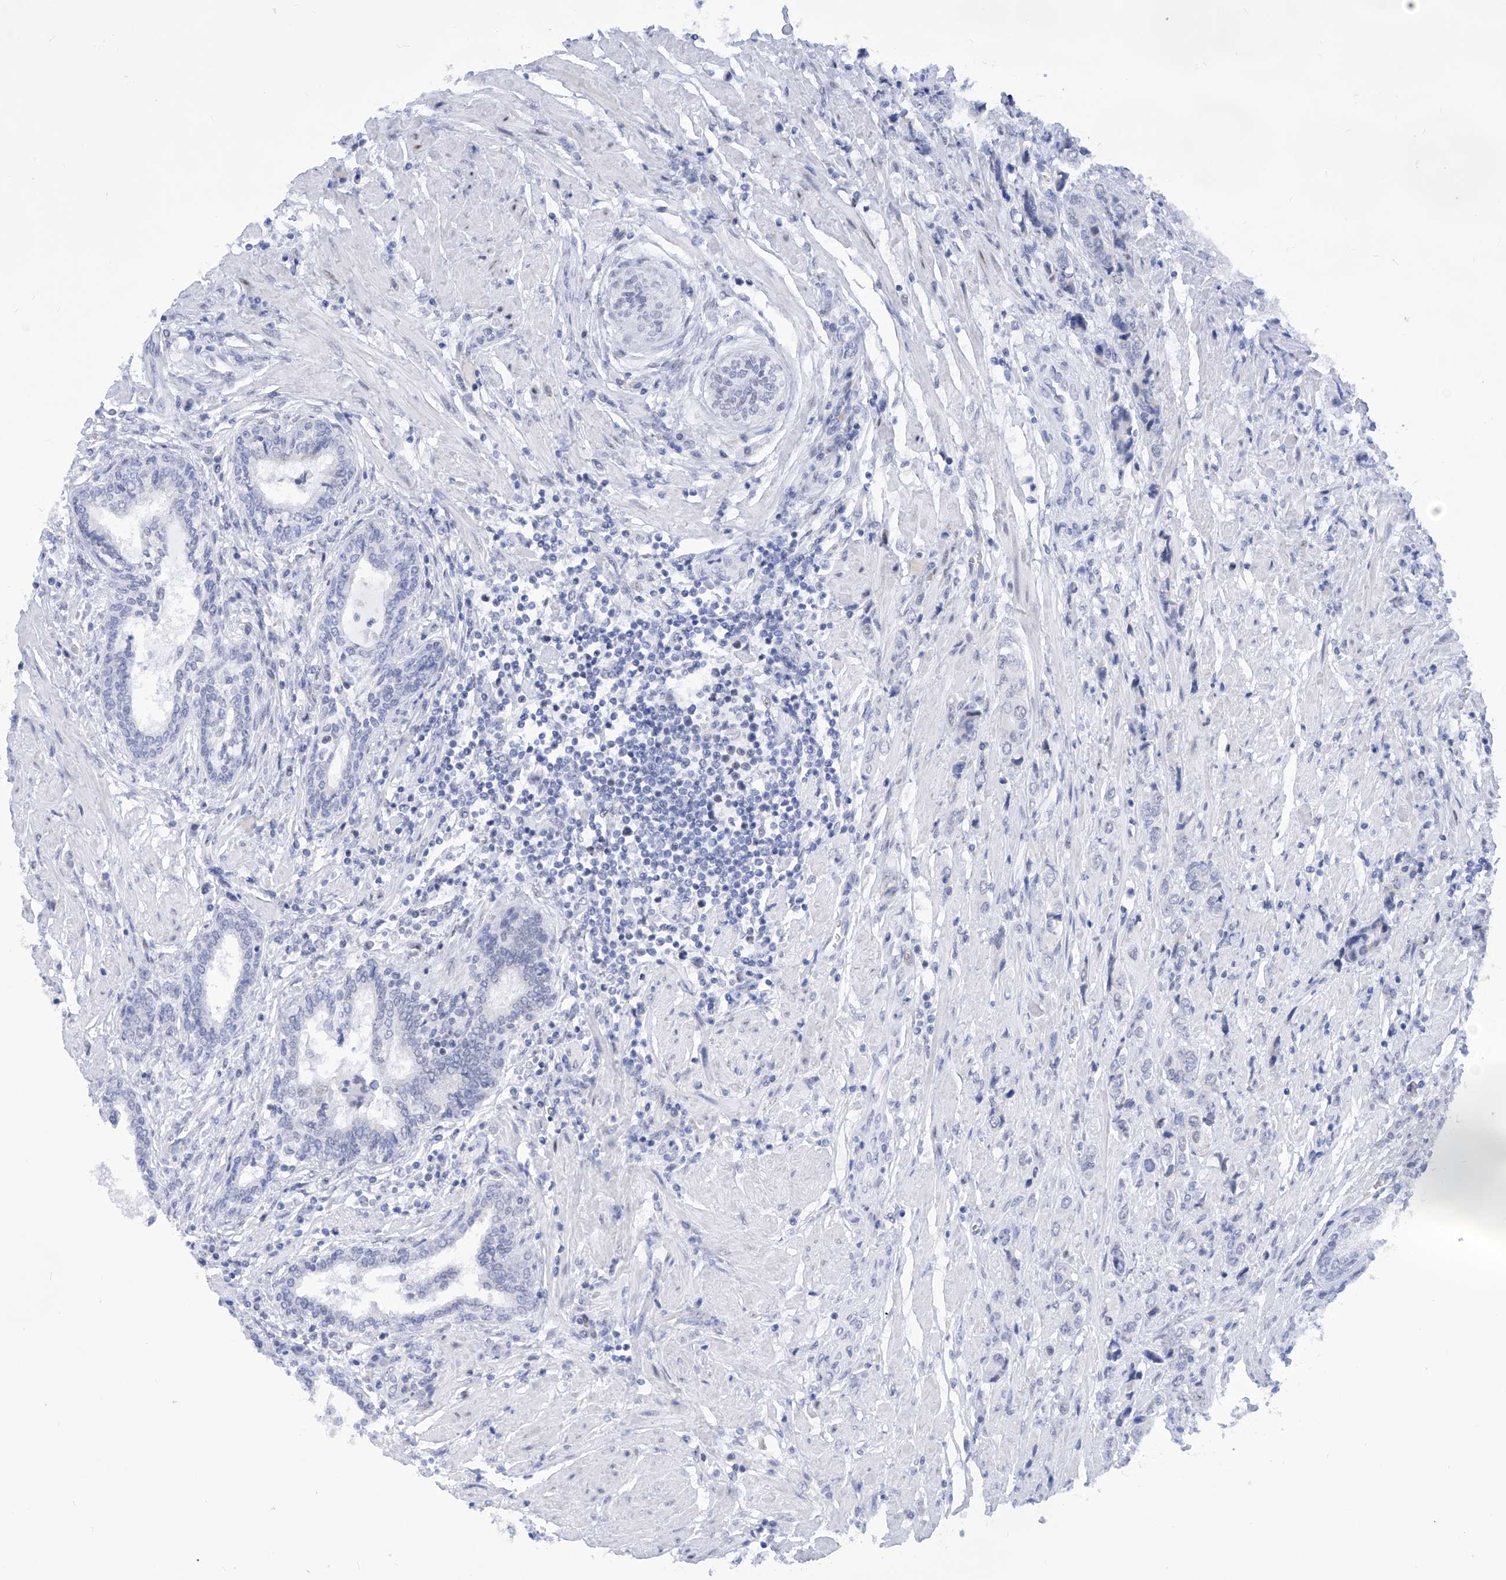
{"staining": {"intensity": "negative", "quantity": "none", "location": "none"}, "tissue": "prostate cancer", "cell_type": "Tumor cells", "image_type": "cancer", "snomed": [{"axis": "morphology", "description": "Adenocarcinoma, High grade"}, {"axis": "topography", "description": "Prostate"}], "caption": "This is a photomicrograph of IHC staining of prostate adenocarcinoma (high-grade), which shows no staining in tumor cells.", "gene": "SART1", "patient": {"sex": "male", "age": 61}}